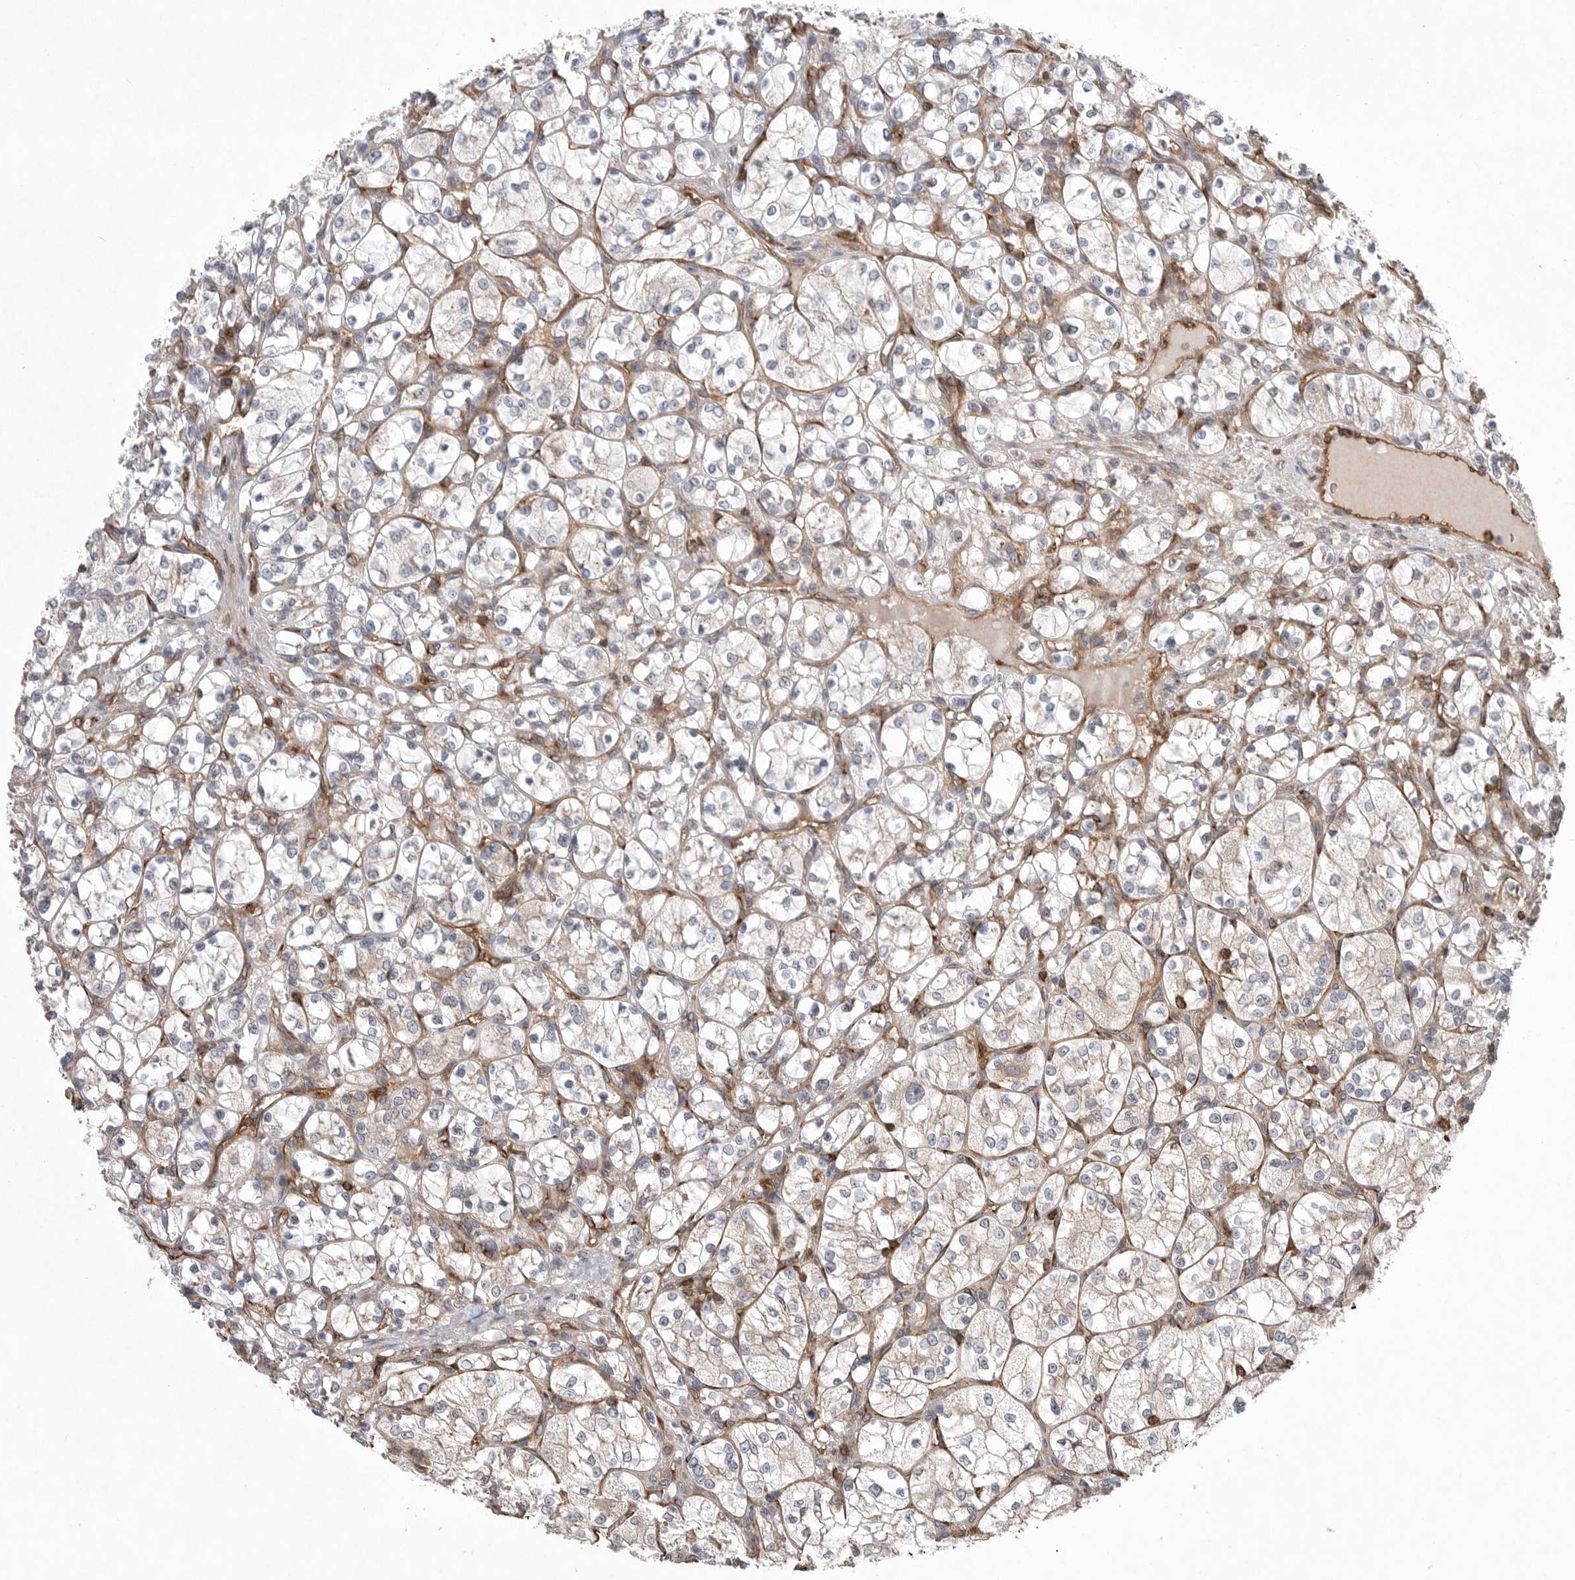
{"staining": {"intensity": "negative", "quantity": "none", "location": "none"}, "tissue": "renal cancer", "cell_type": "Tumor cells", "image_type": "cancer", "snomed": [{"axis": "morphology", "description": "Adenocarcinoma, NOS"}, {"axis": "topography", "description": "Kidney"}], "caption": "Image shows no protein expression in tumor cells of renal cancer (adenocarcinoma) tissue.", "gene": "PRKCH", "patient": {"sex": "female", "age": 69}}